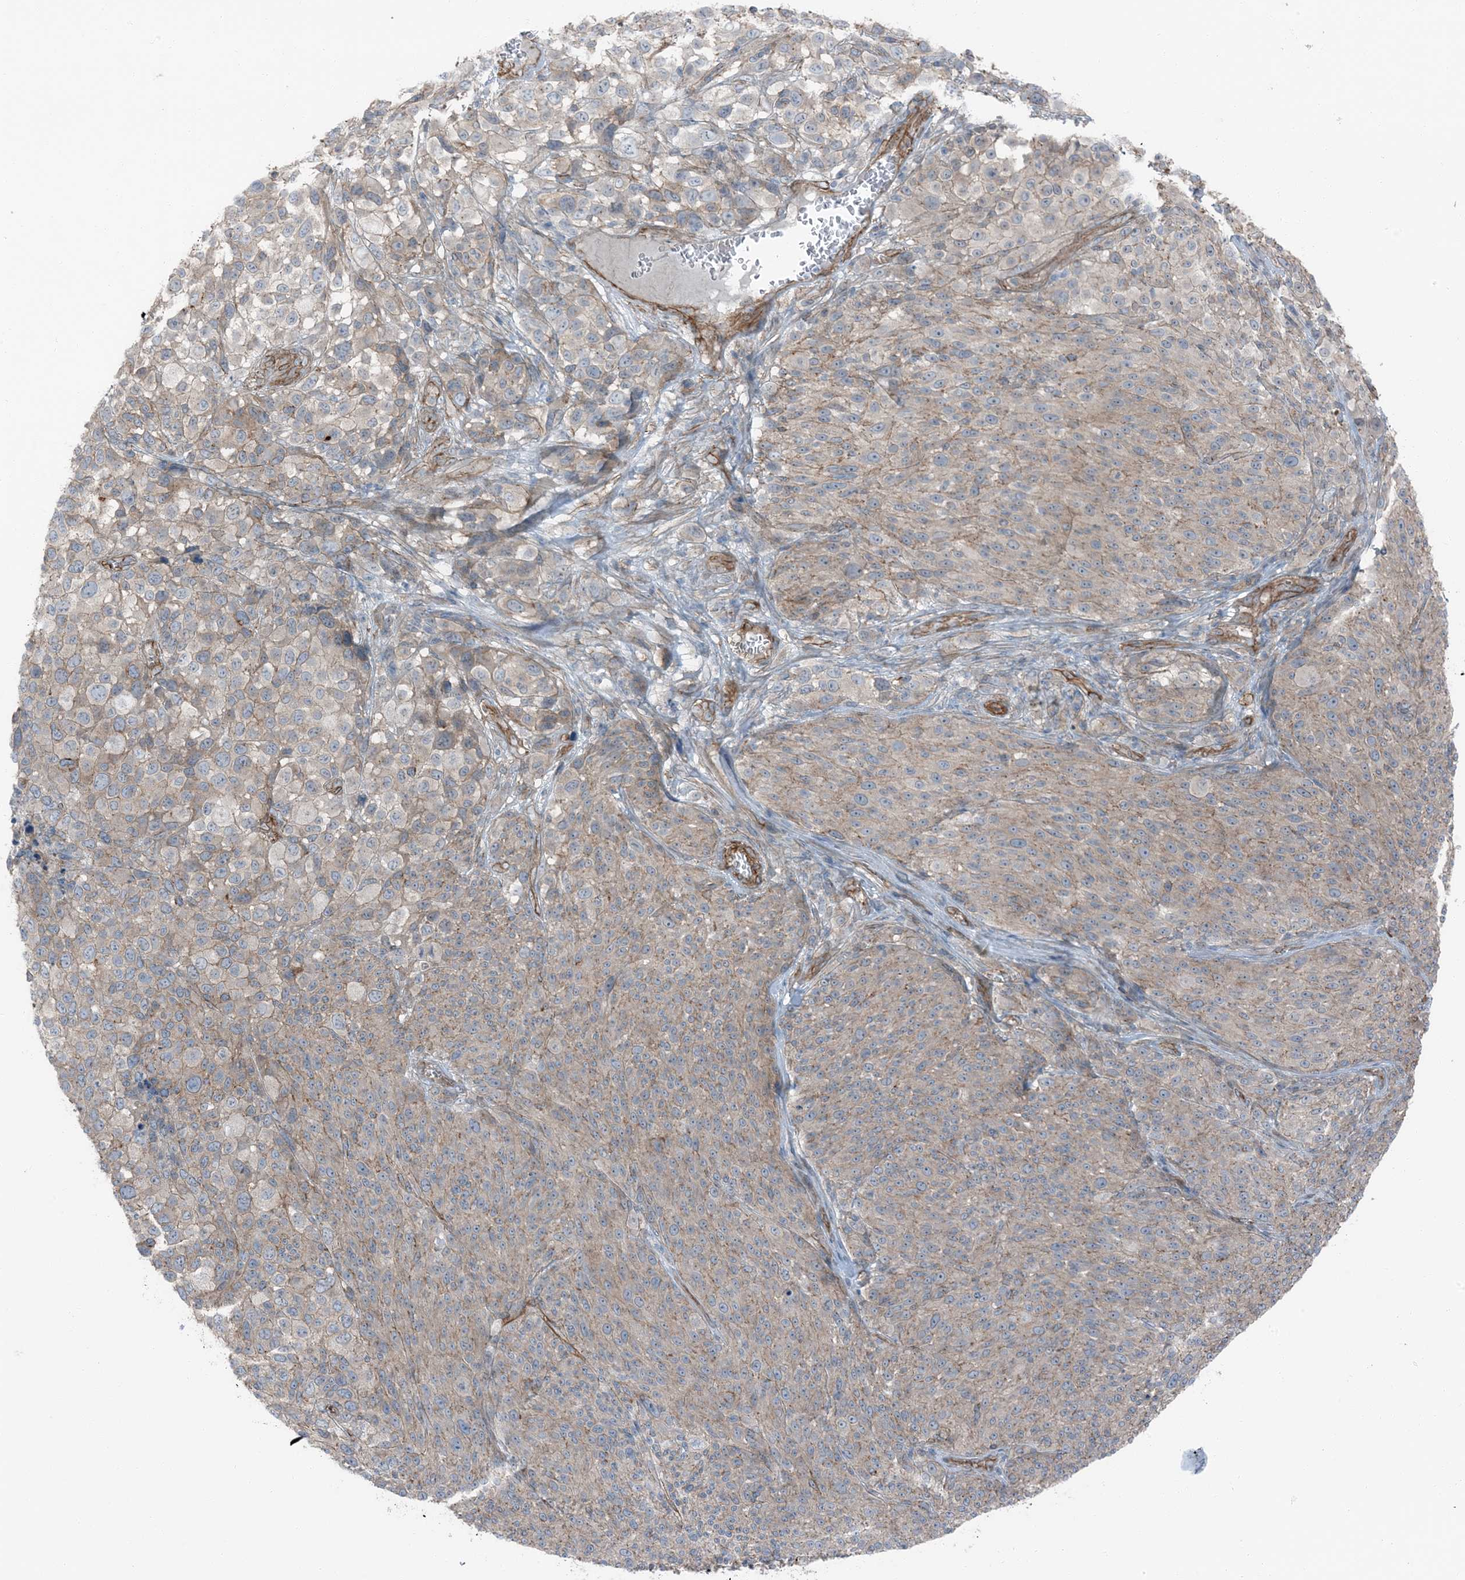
{"staining": {"intensity": "weak", "quantity": "<25%", "location": "cytoplasmic/membranous"}, "tissue": "melanoma", "cell_type": "Tumor cells", "image_type": "cancer", "snomed": [{"axis": "morphology", "description": "Malignant melanoma, NOS"}, {"axis": "topography", "description": "Skin of trunk"}], "caption": "High magnification brightfield microscopy of melanoma stained with DAB (brown) and counterstained with hematoxylin (blue): tumor cells show no significant positivity.", "gene": "ZFP90", "patient": {"sex": "male", "age": 71}}